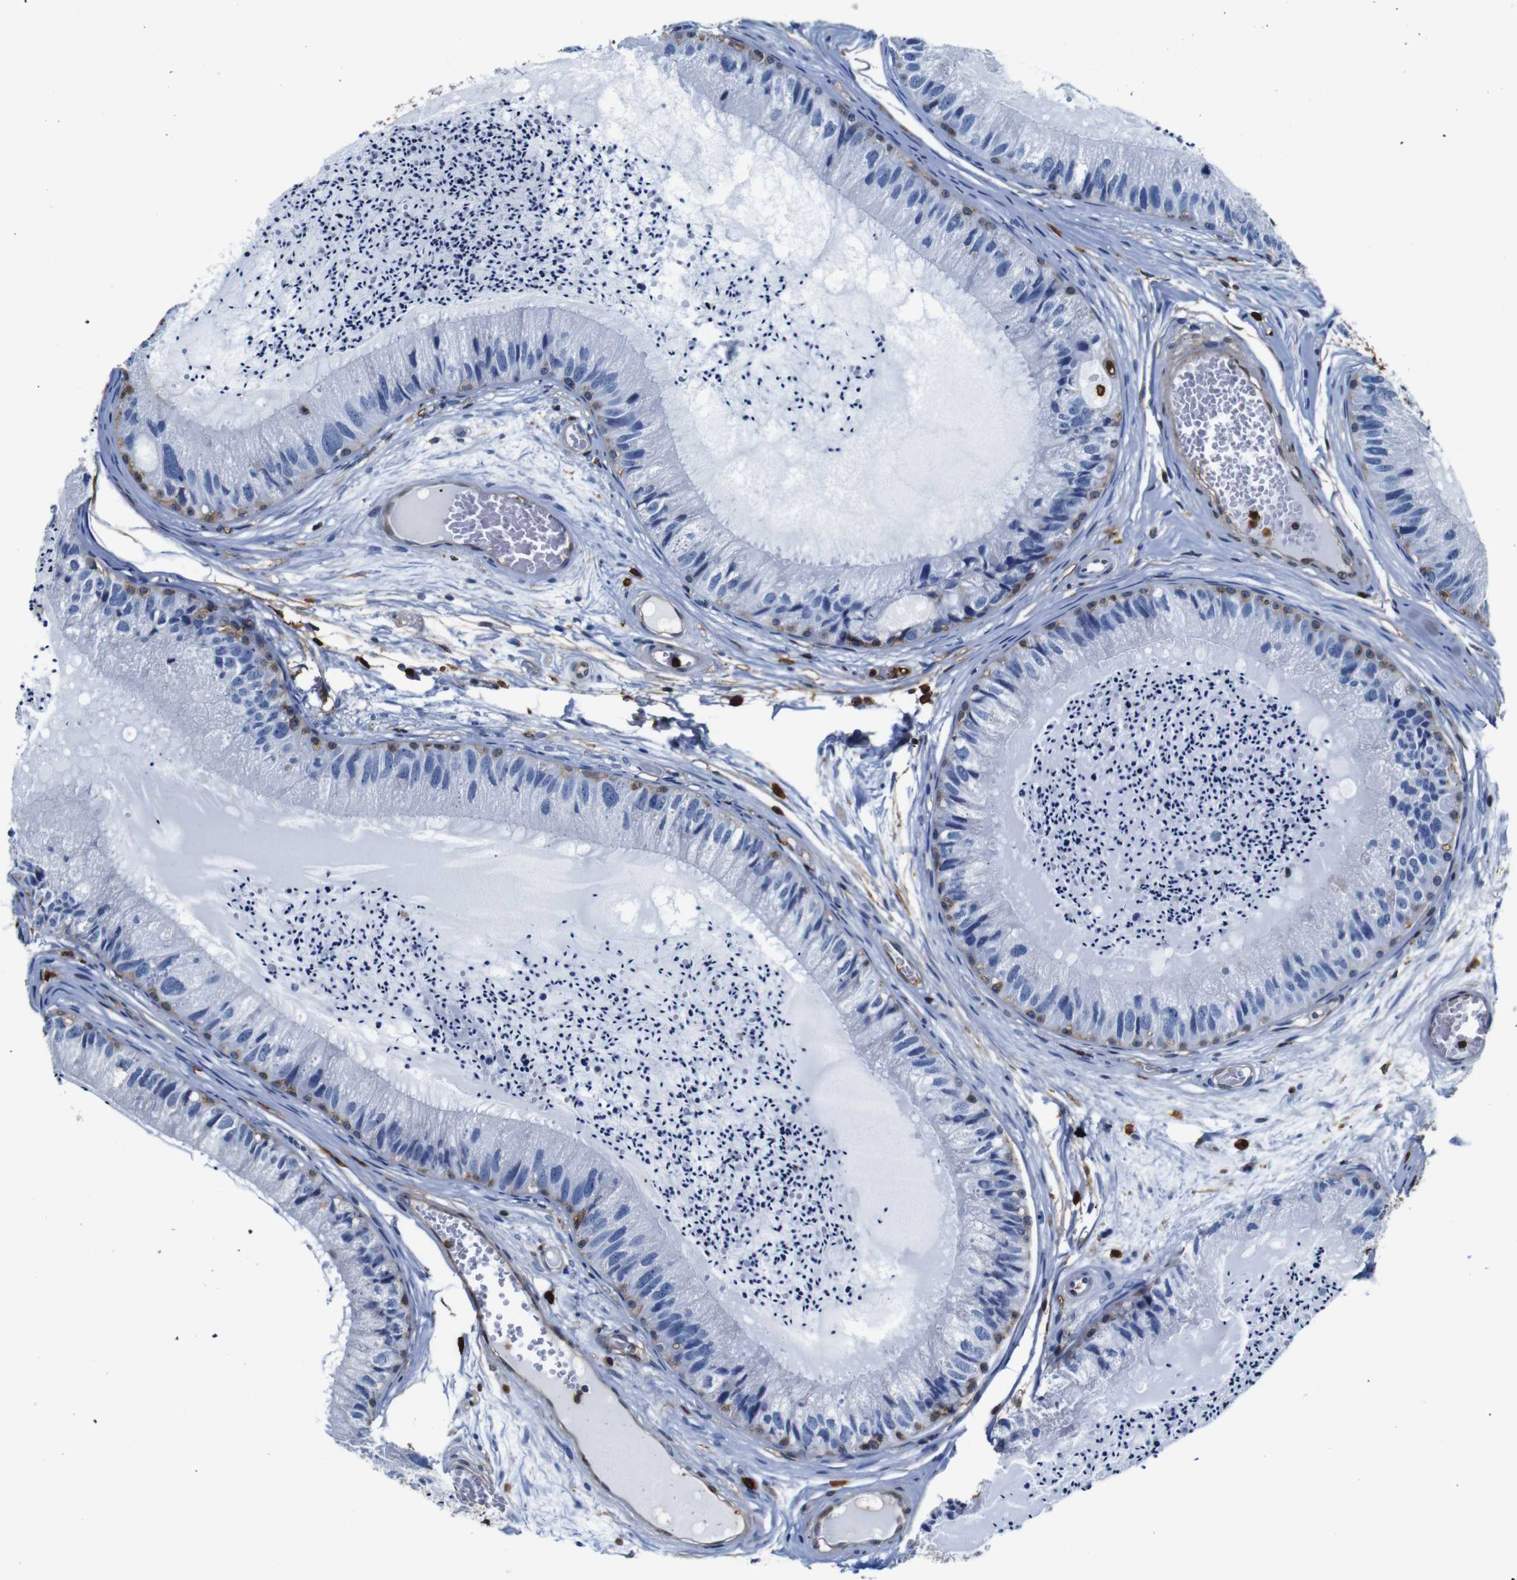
{"staining": {"intensity": "moderate", "quantity": "<25%", "location": "cytoplasmic/membranous"}, "tissue": "epididymis", "cell_type": "Glandular cells", "image_type": "normal", "snomed": [{"axis": "morphology", "description": "Normal tissue, NOS"}, {"axis": "topography", "description": "Epididymis"}], "caption": "Immunohistochemical staining of normal epididymis shows low levels of moderate cytoplasmic/membranous positivity in about <25% of glandular cells.", "gene": "ANXA1", "patient": {"sex": "male", "age": 31}}